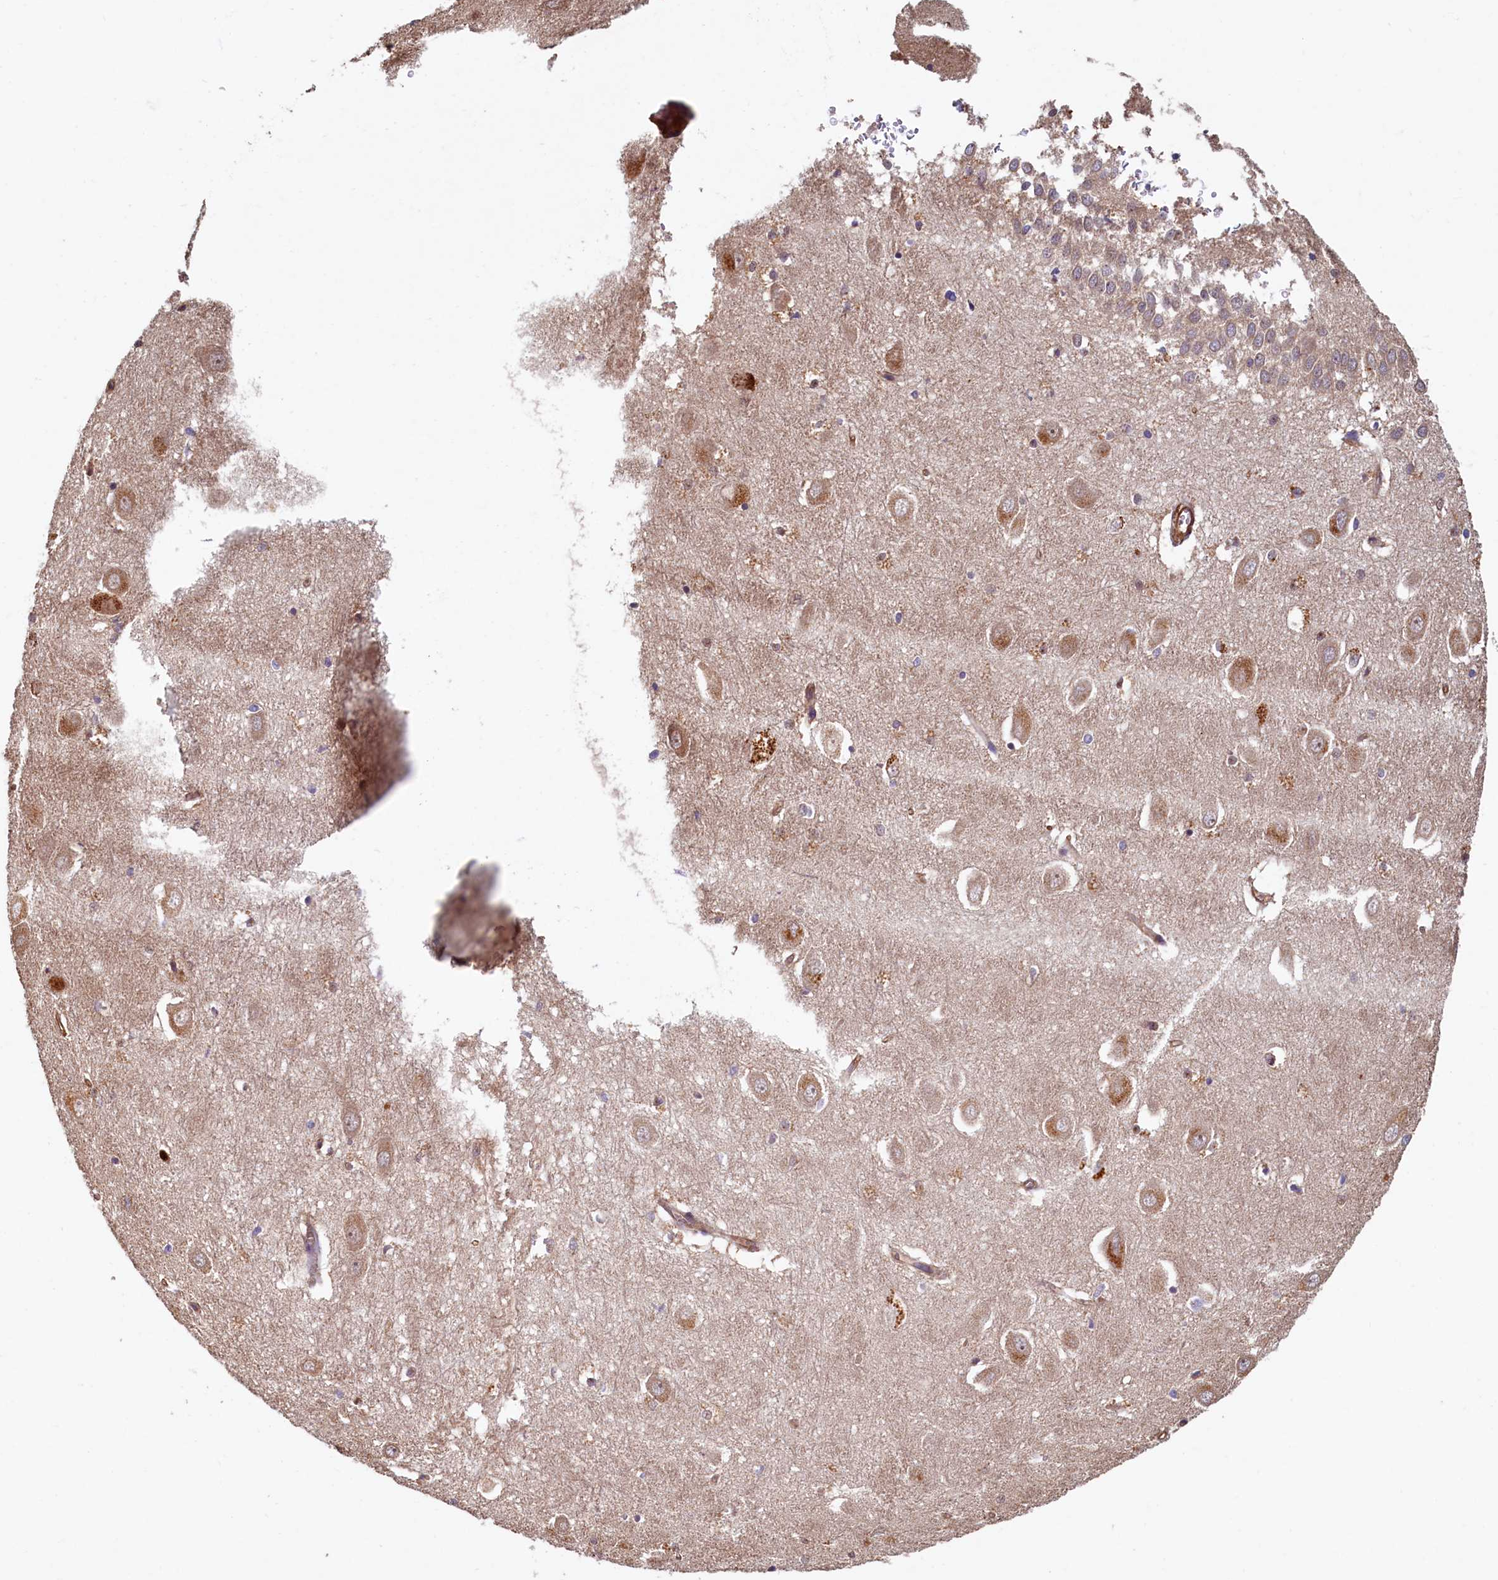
{"staining": {"intensity": "moderate", "quantity": "<25%", "location": "nuclear"}, "tissue": "hippocampus", "cell_type": "Glial cells", "image_type": "normal", "snomed": [{"axis": "morphology", "description": "Normal tissue, NOS"}, {"axis": "topography", "description": "Hippocampus"}], "caption": "Immunohistochemical staining of unremarkable human hippocampus shows low levels of moderate nuclear positivity in about <25% of glial cells.", "gene": "CCDC102B", "patient": {"sex": "female", "age": 64}}